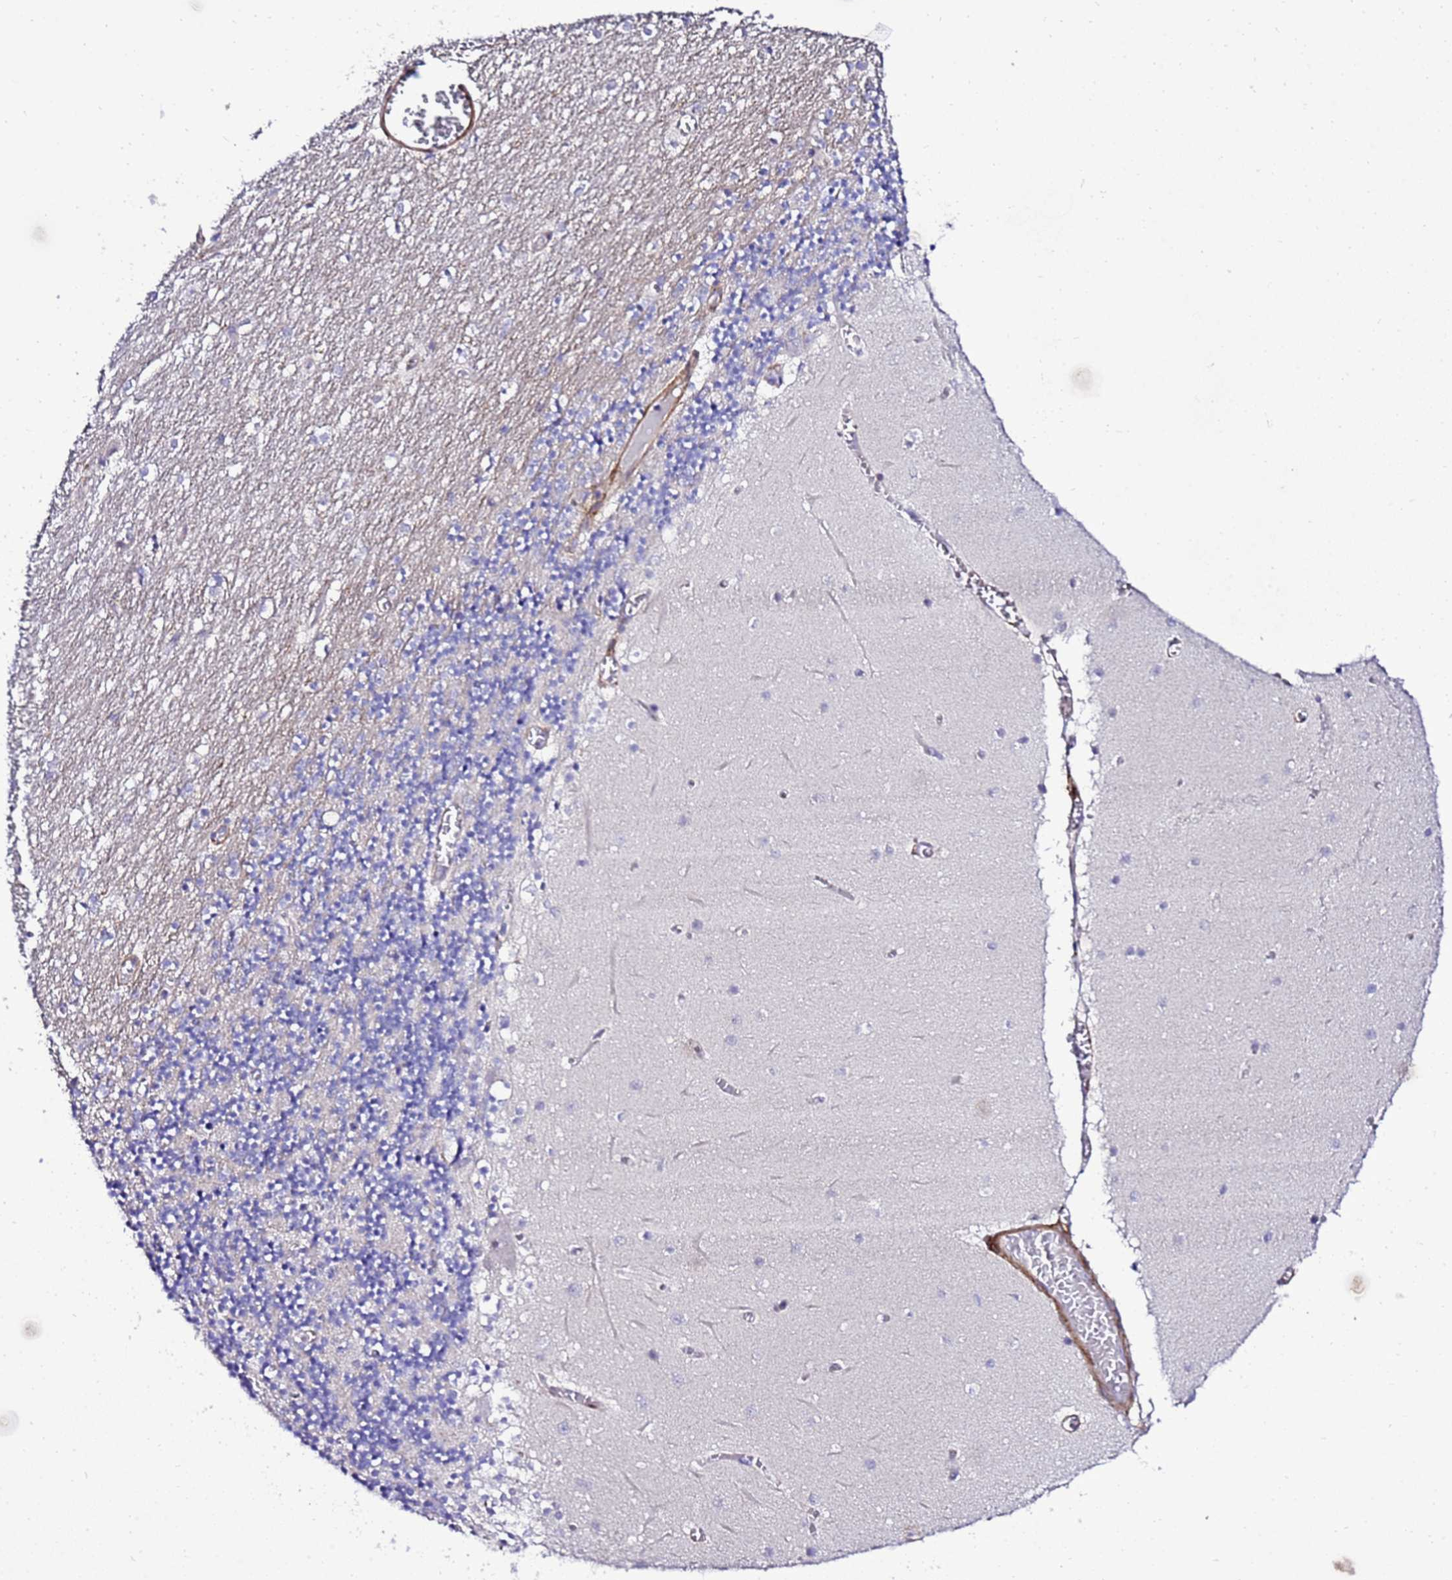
{"staining": {"intensity": "negative", "quantity": "none", "location": "none"}, "tissue": "cerebellum", "cell_type": "Cells in granular layer", "image_type": "normal", "snomed": [{"axis": "morphology", "description": "Normal tissue, NOS"}, {"axis": "topography", "description": "Cerebellum"}], "caption": "Immunohistochemistry of unremarkable cerebellum reveals no positivity in cells in granular layer.", "gene": "GZF1", "patient": {"sex": "female", "age": 28}}